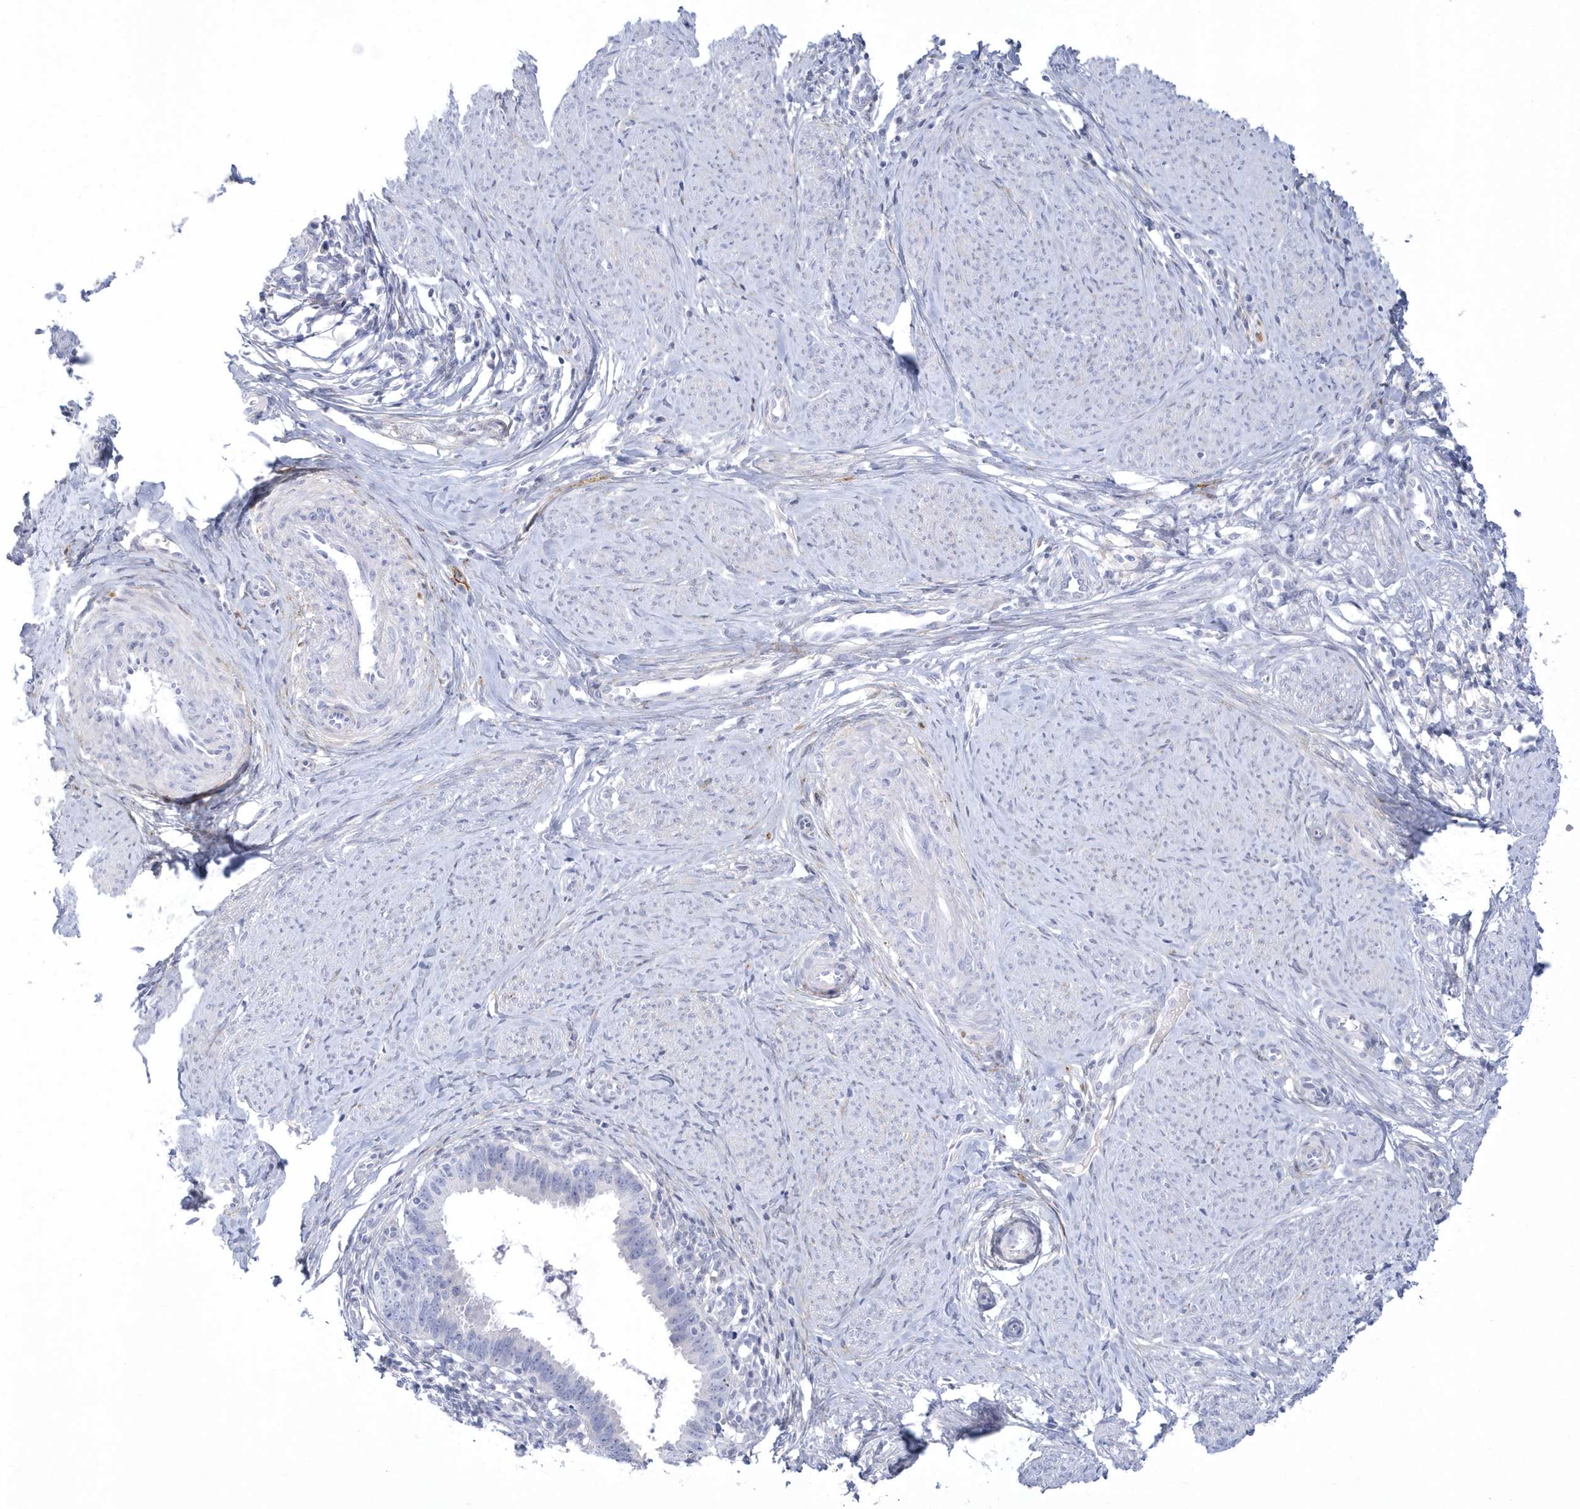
{"staining": {"intensity": "negative", "quantity": "none", "location": "none"}, "tissue": "cervical cancer", "cell_type": "Tumor cells", "image_type": "cancer", "snomed": [{"axis": "morphology", "description": "Adenocarcinoma, NOS"}, {"axis": "topography", "description": "Cervix"}], "caption": "This is an IHC image of human cervical cancer. There is no positivity in tumor cells.", "gene": "WDR27", "patient": {"sex": "female", "age": 36}}